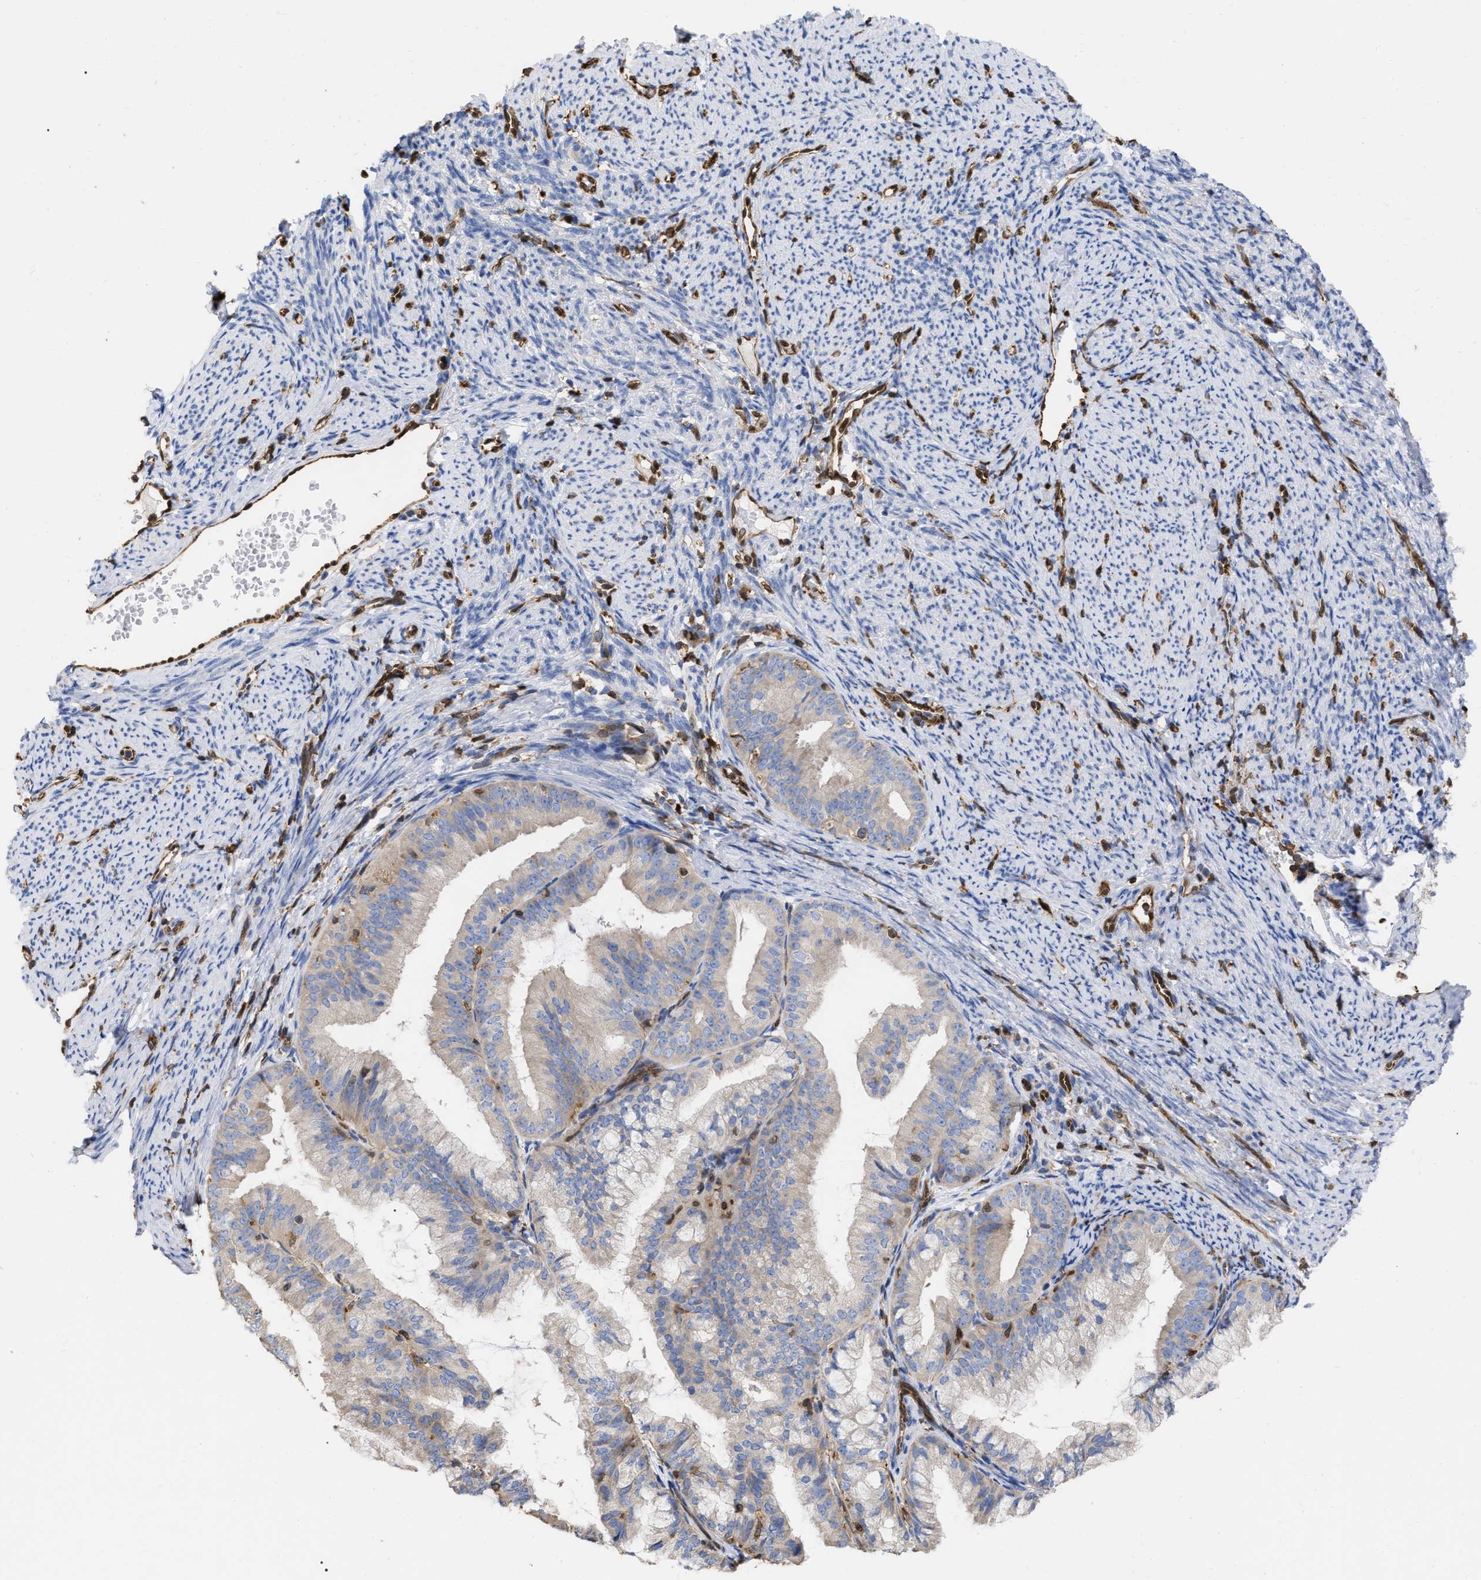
{"staining": {"intensity": "weak", "quantity": "<25%", "location": "cytoplasmic/membranous"}, "tissue": "endometrial cancer", "cell_type": "Tumor cells", "image_type": "cancer", "snomed": [{"axis": "morphology", "description": "Adenocarcinoma, NOS"}, {"axis": "topography", "description": "Endometrium"}], "caption": "An IHC histopathology image of endometrial adenocarcinoma is shown. There is no staining in tumor cells of endometrial adenocarcinoma.", "gene": "GIMAP4", "patient": {"sex": "female", "age": 63}}